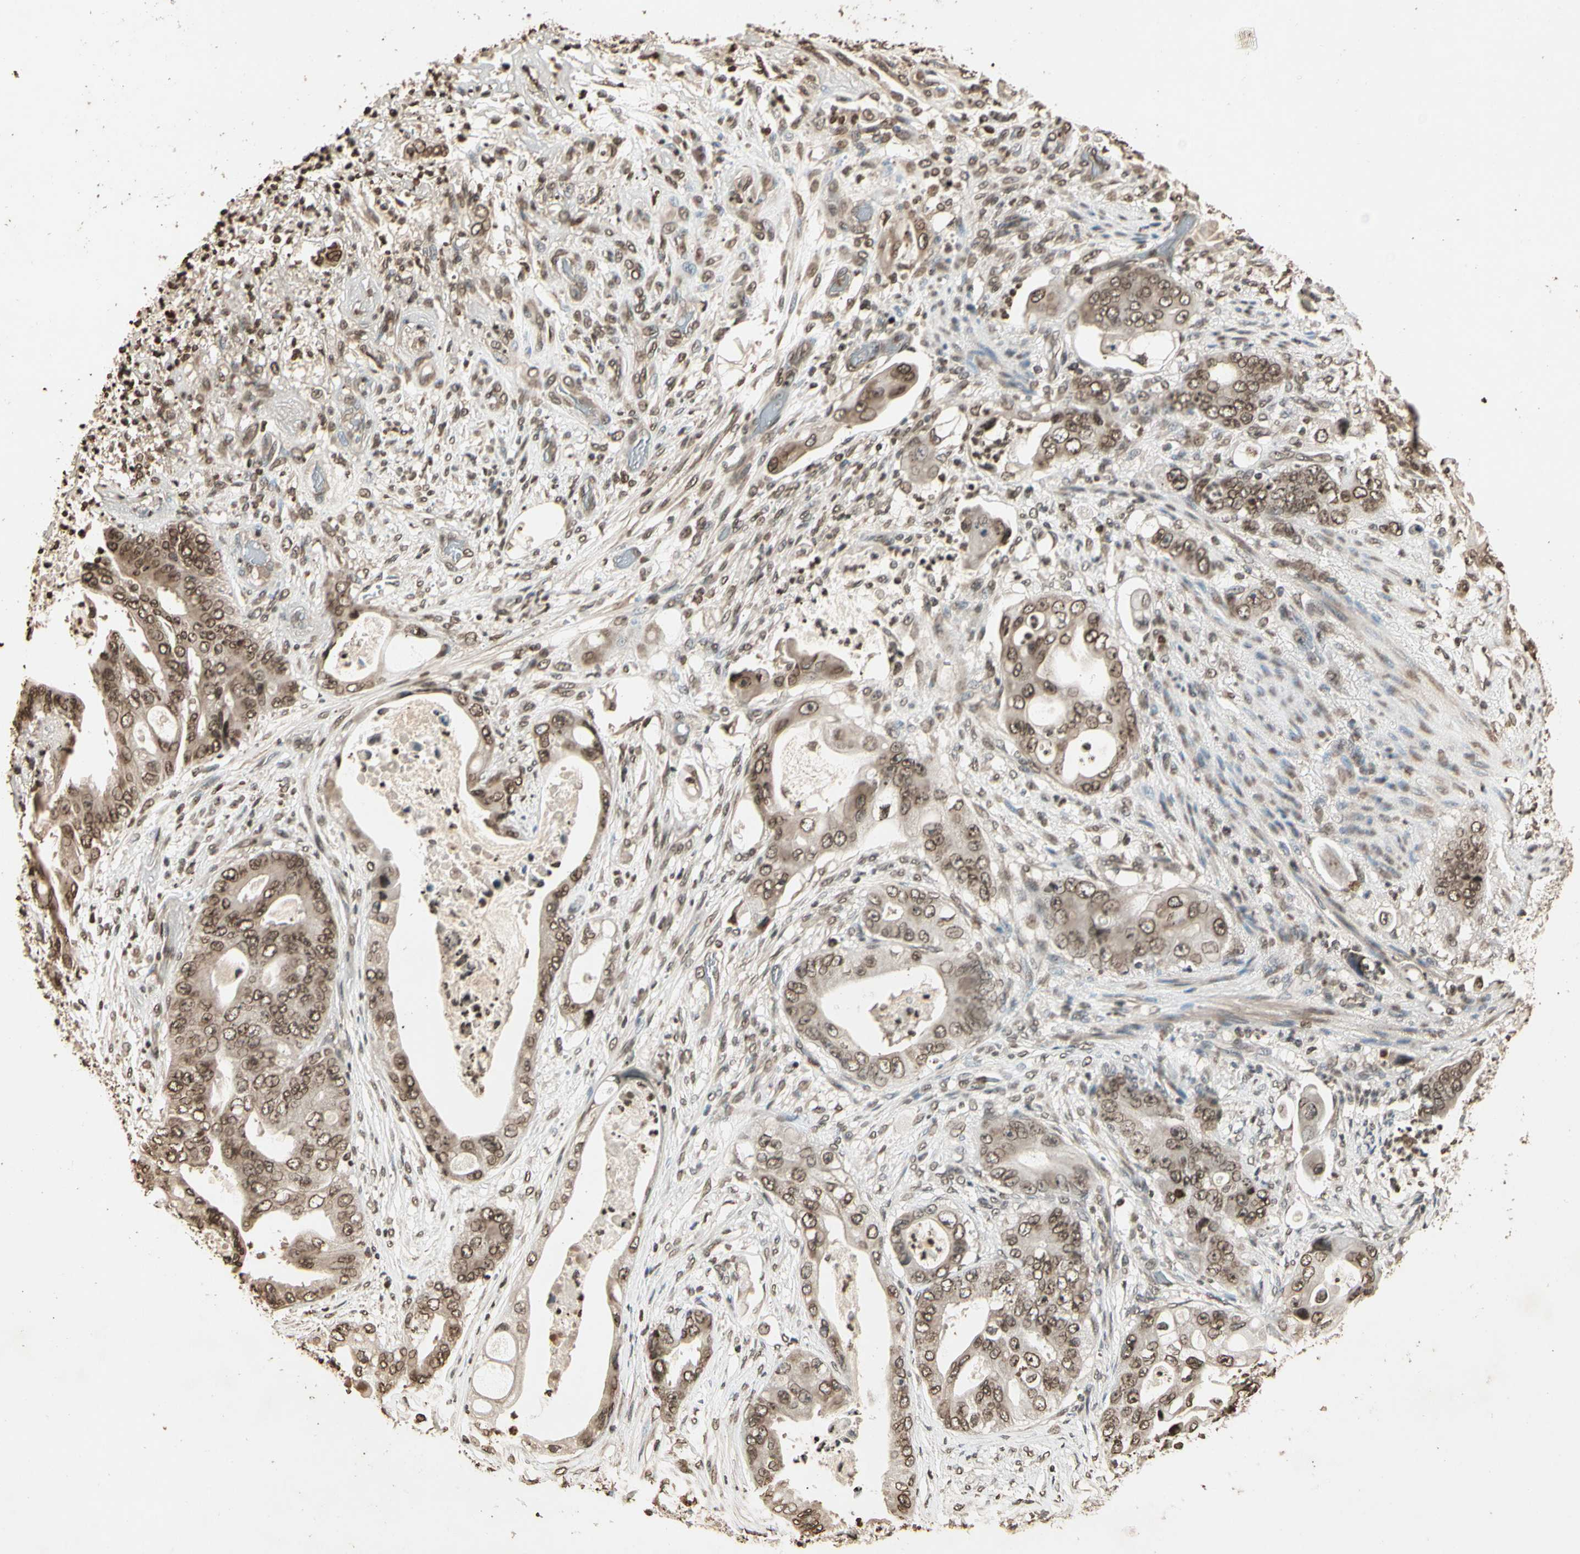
{"staining": {"intensity": "moderate", "quantity": "25%-75%", "location": "cytoplasmic/membranous,nuclear"}, "tissue": "stomach cancer", "cell_type": "Tumor cells", "image_type": "cancer", "snomed": [{"axis": "morphology", "description": "Adenocarcinoma, NOS"}, {"axis": "topography", "description": "Stomach"}], "caption": "Human adenocarcinoma (stomach) stained with a protein marker reveals moderate staining in tumor cells.", "gene": "TOP1", "patient": {"sex": "female", "age": 73}}